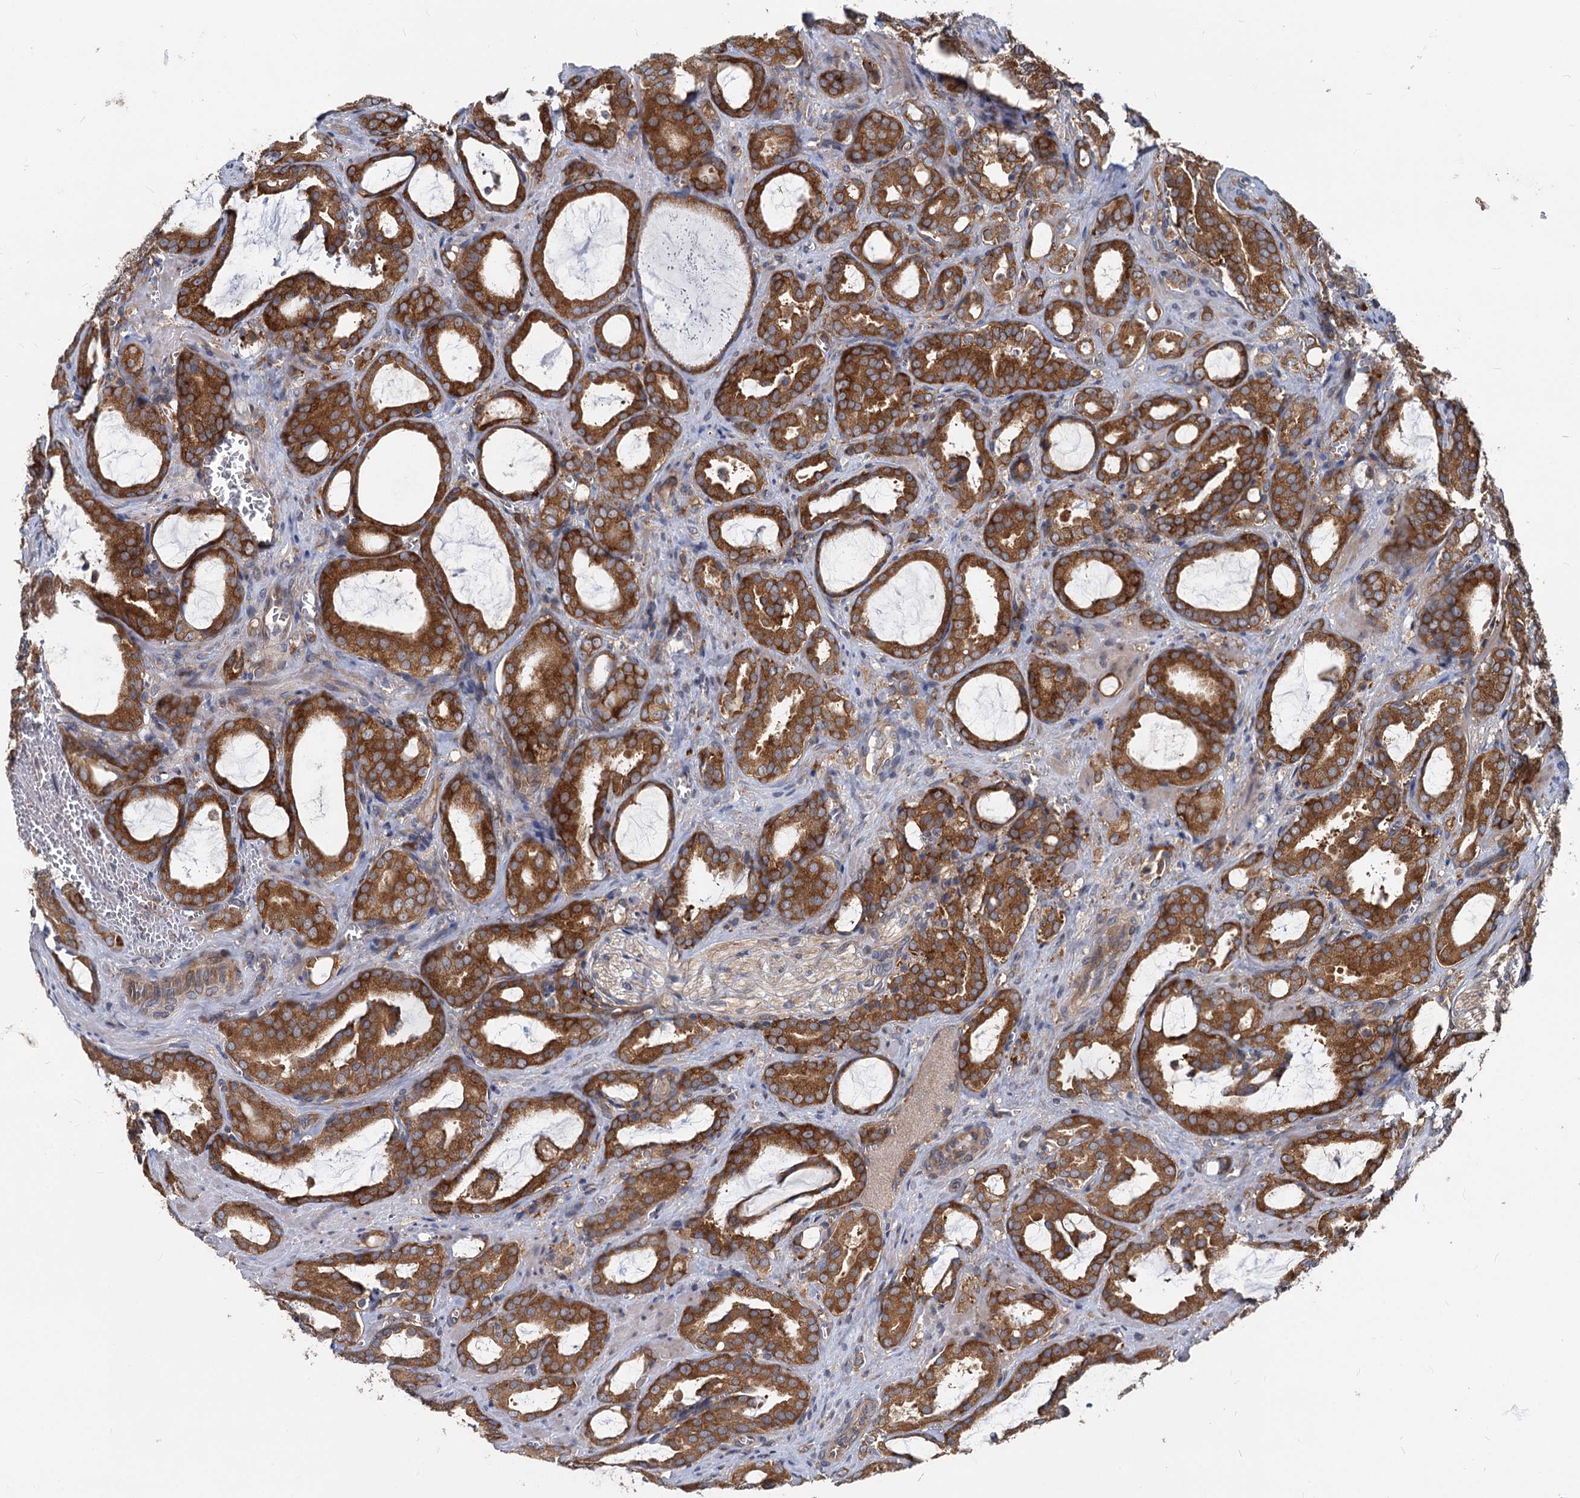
{"staining": {"intensity": "strong", "quantity": ">75%", "location": "cytoplasmic/membranous"}, "tissue": "prostate cancer", "cell_type": "Tumor cells", "image_type": "cancer", "snomed": [{"axis": "morphology", "description": "Adenocarcinoma, High grade"}, {"axis": "topography", "description": "Prostate"}], "caption": "Immunohistochemistry image of human prostate cancer stained for a protein (brown), which displays high levels of strong cytoplasmic/membranous positivity in approximately >75% of tumor cells.", "gene": "EIF2B2", "patient": {"sex": "male", "age": 72}}